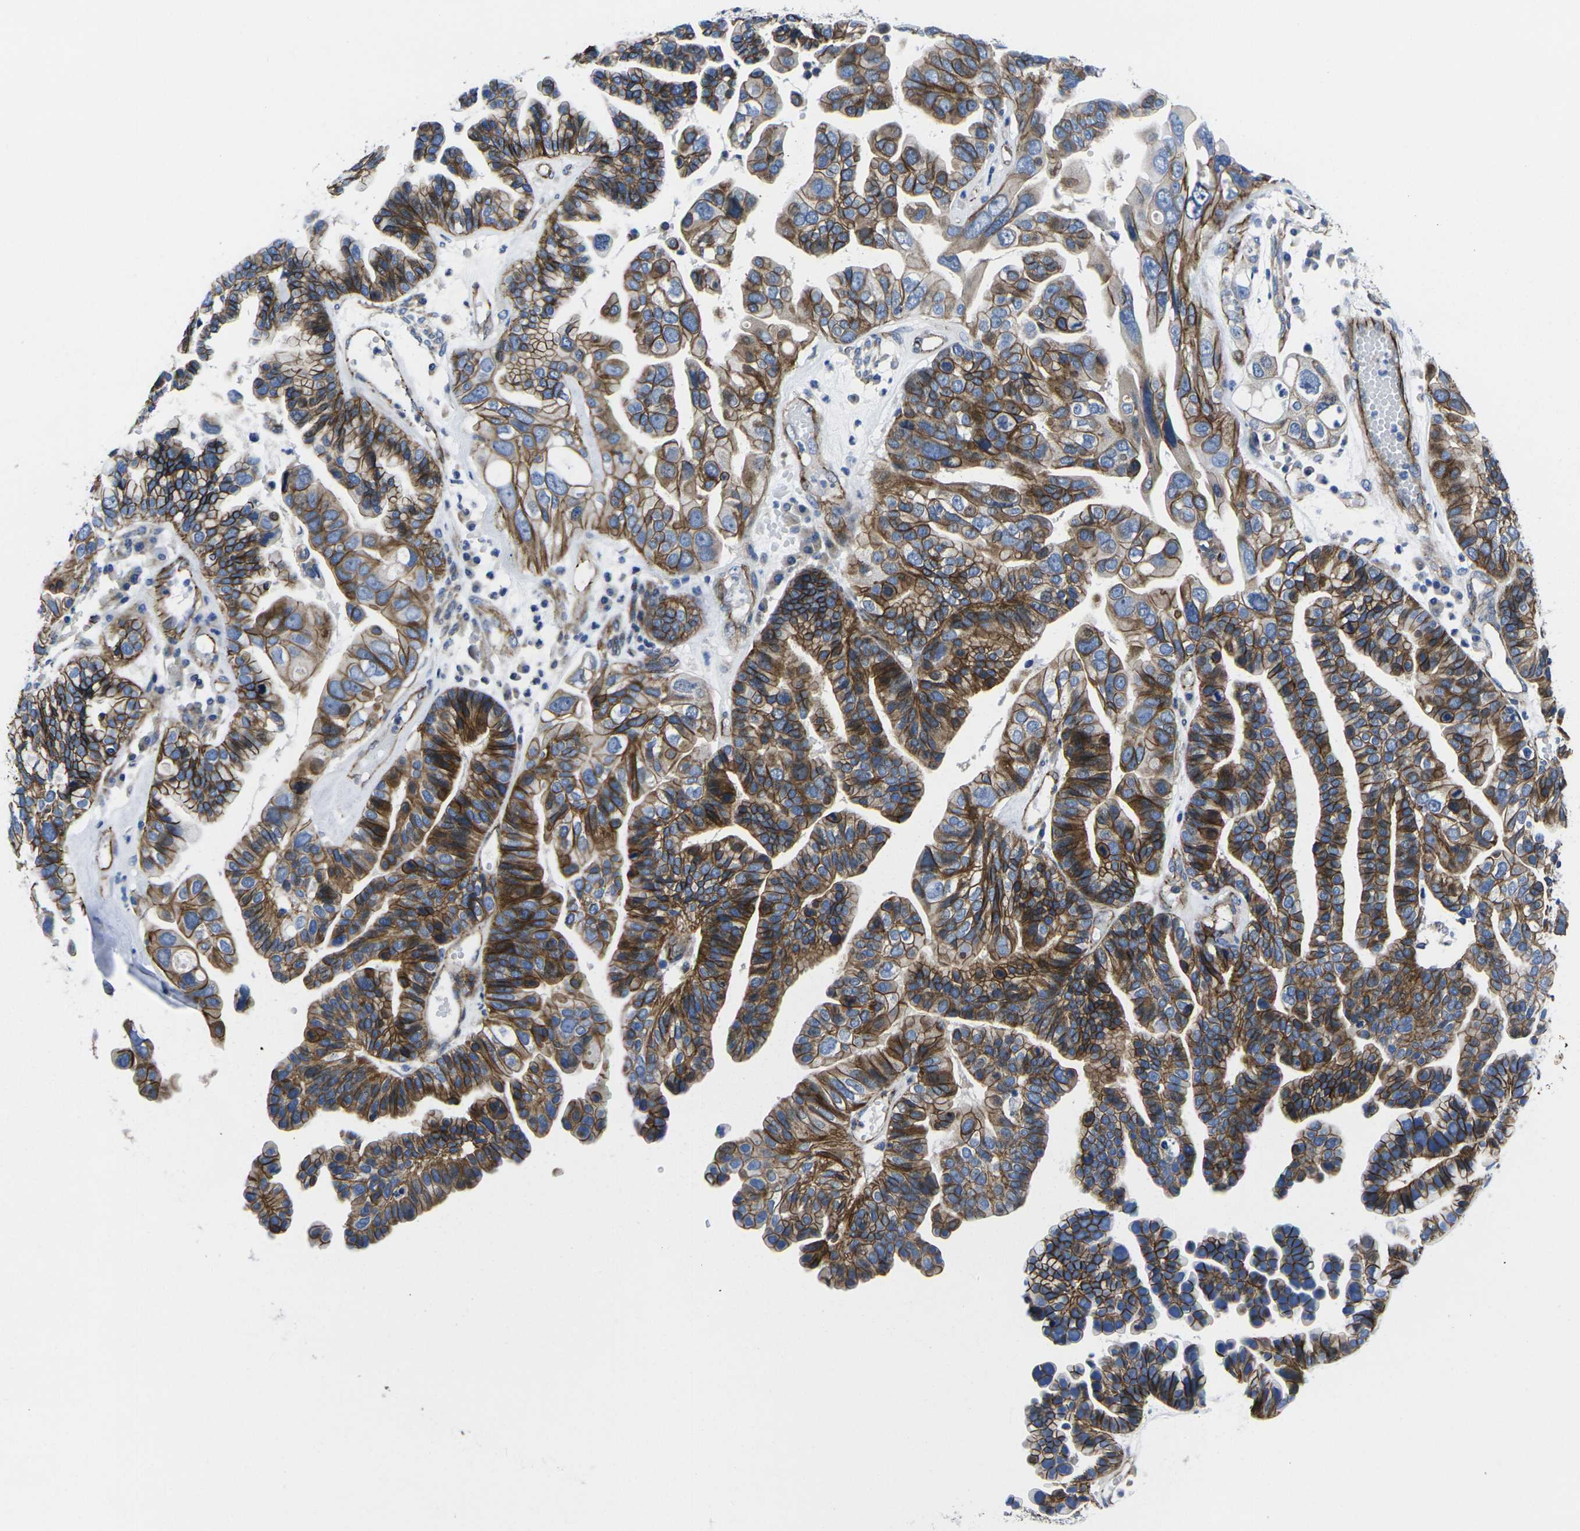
{"staining": {"intensity": "strong", "quantity": ">75%", "location": "cytoplasmic/membranous"}, "tissue": "ovarian cancer", "cell_type": "Tumor cells", "image_type": "cancer", "snomed": [{"axis": "morphology", "description": "Cystadenocarcinoma, serous, NOS"}, {"axis": "topography", "description": "Ovary"}], "caption": "Ovarian cancer (serous cystadenocarcinoma) tissue demonstrates strong cytoplasmic/membranous staining in approximately >75% of tumor cells, visualized by immunohistochemistry.", "gene": "NUMB", "patient": {"sex": "female", "age": 56}}